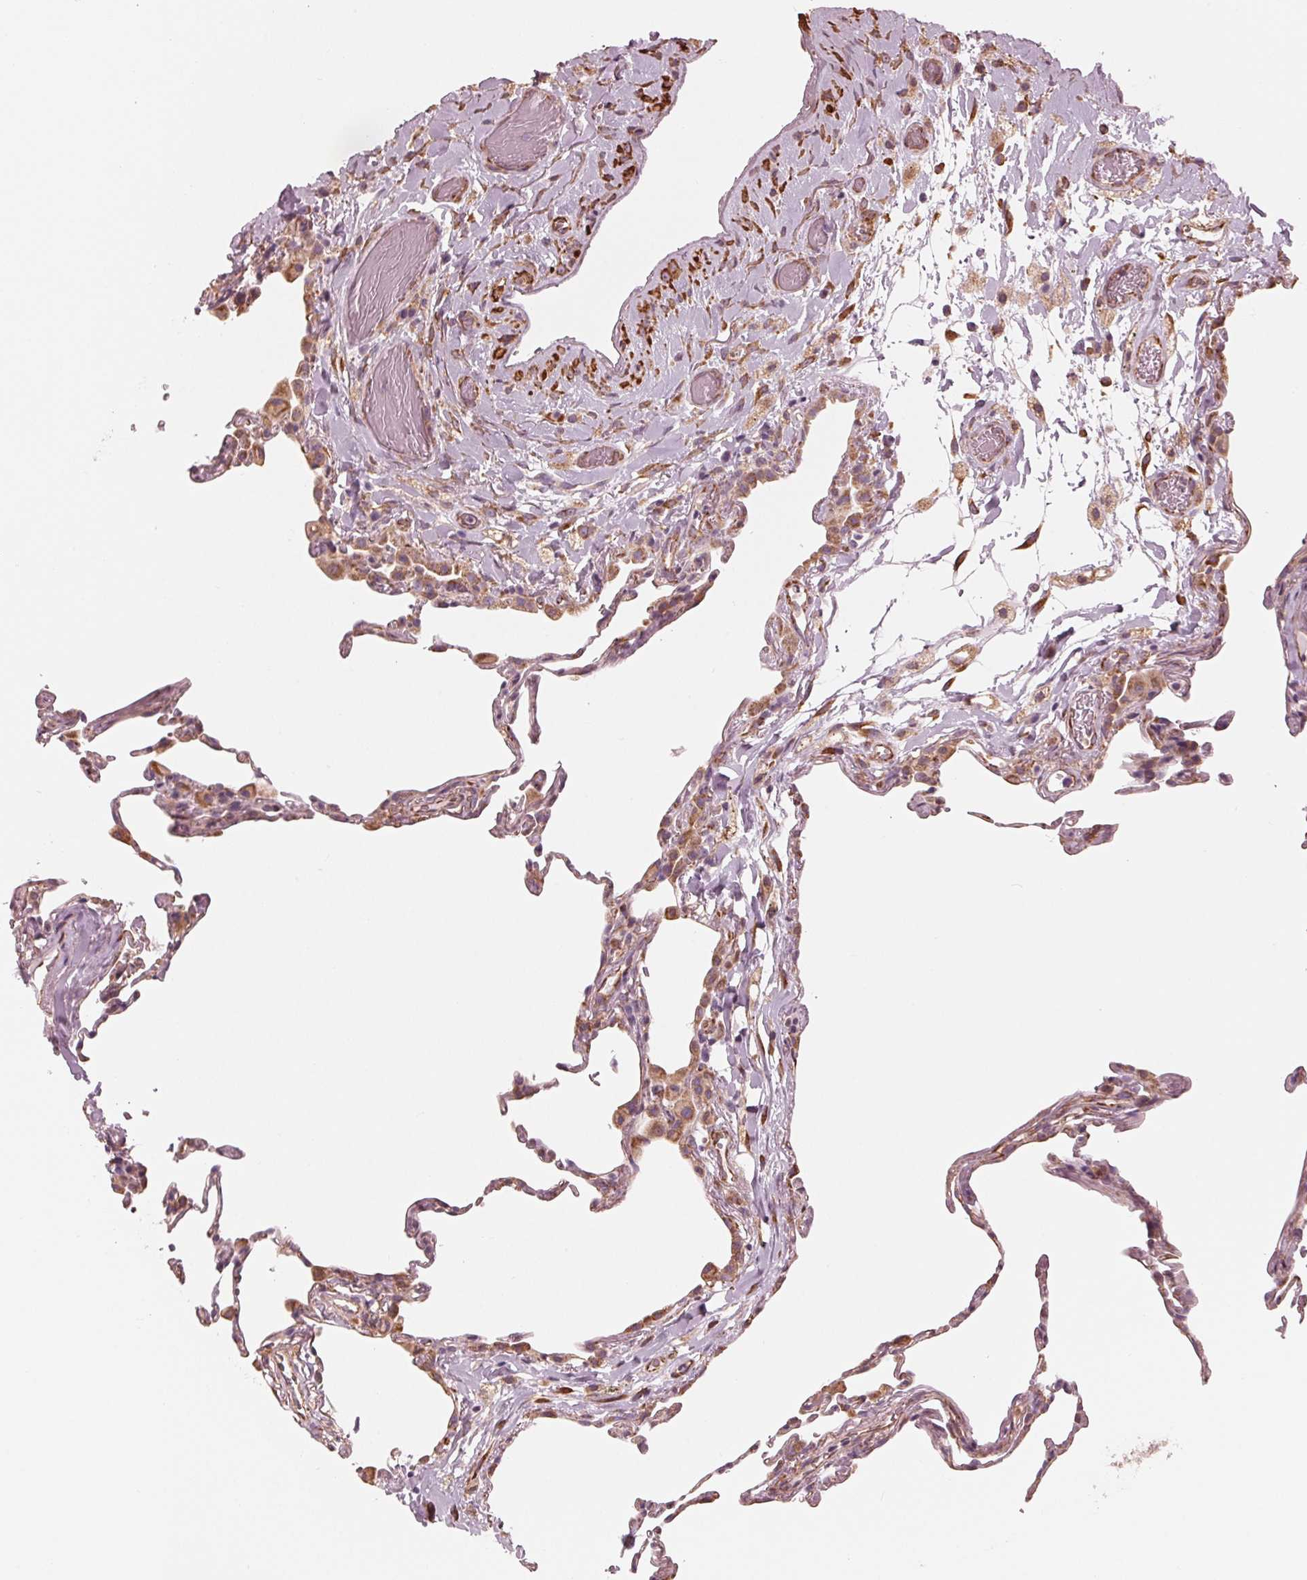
{"staining": {"intensity": "negative", "quantity": "none", "location": "none"}, "tissue": "lung", "cell_type": "Alveolar cells", "image_type": "normal", "snomed": [{"axis": "morphology", "description": "Normal tissue, NOS"}, {"axis": "topography", "description": "Lung"}], "caption": "IHC of benign human lung shows no staining in alveolar cells.", "gene": "IKBIP", "patient": {"sex": "female", "age": 57}}